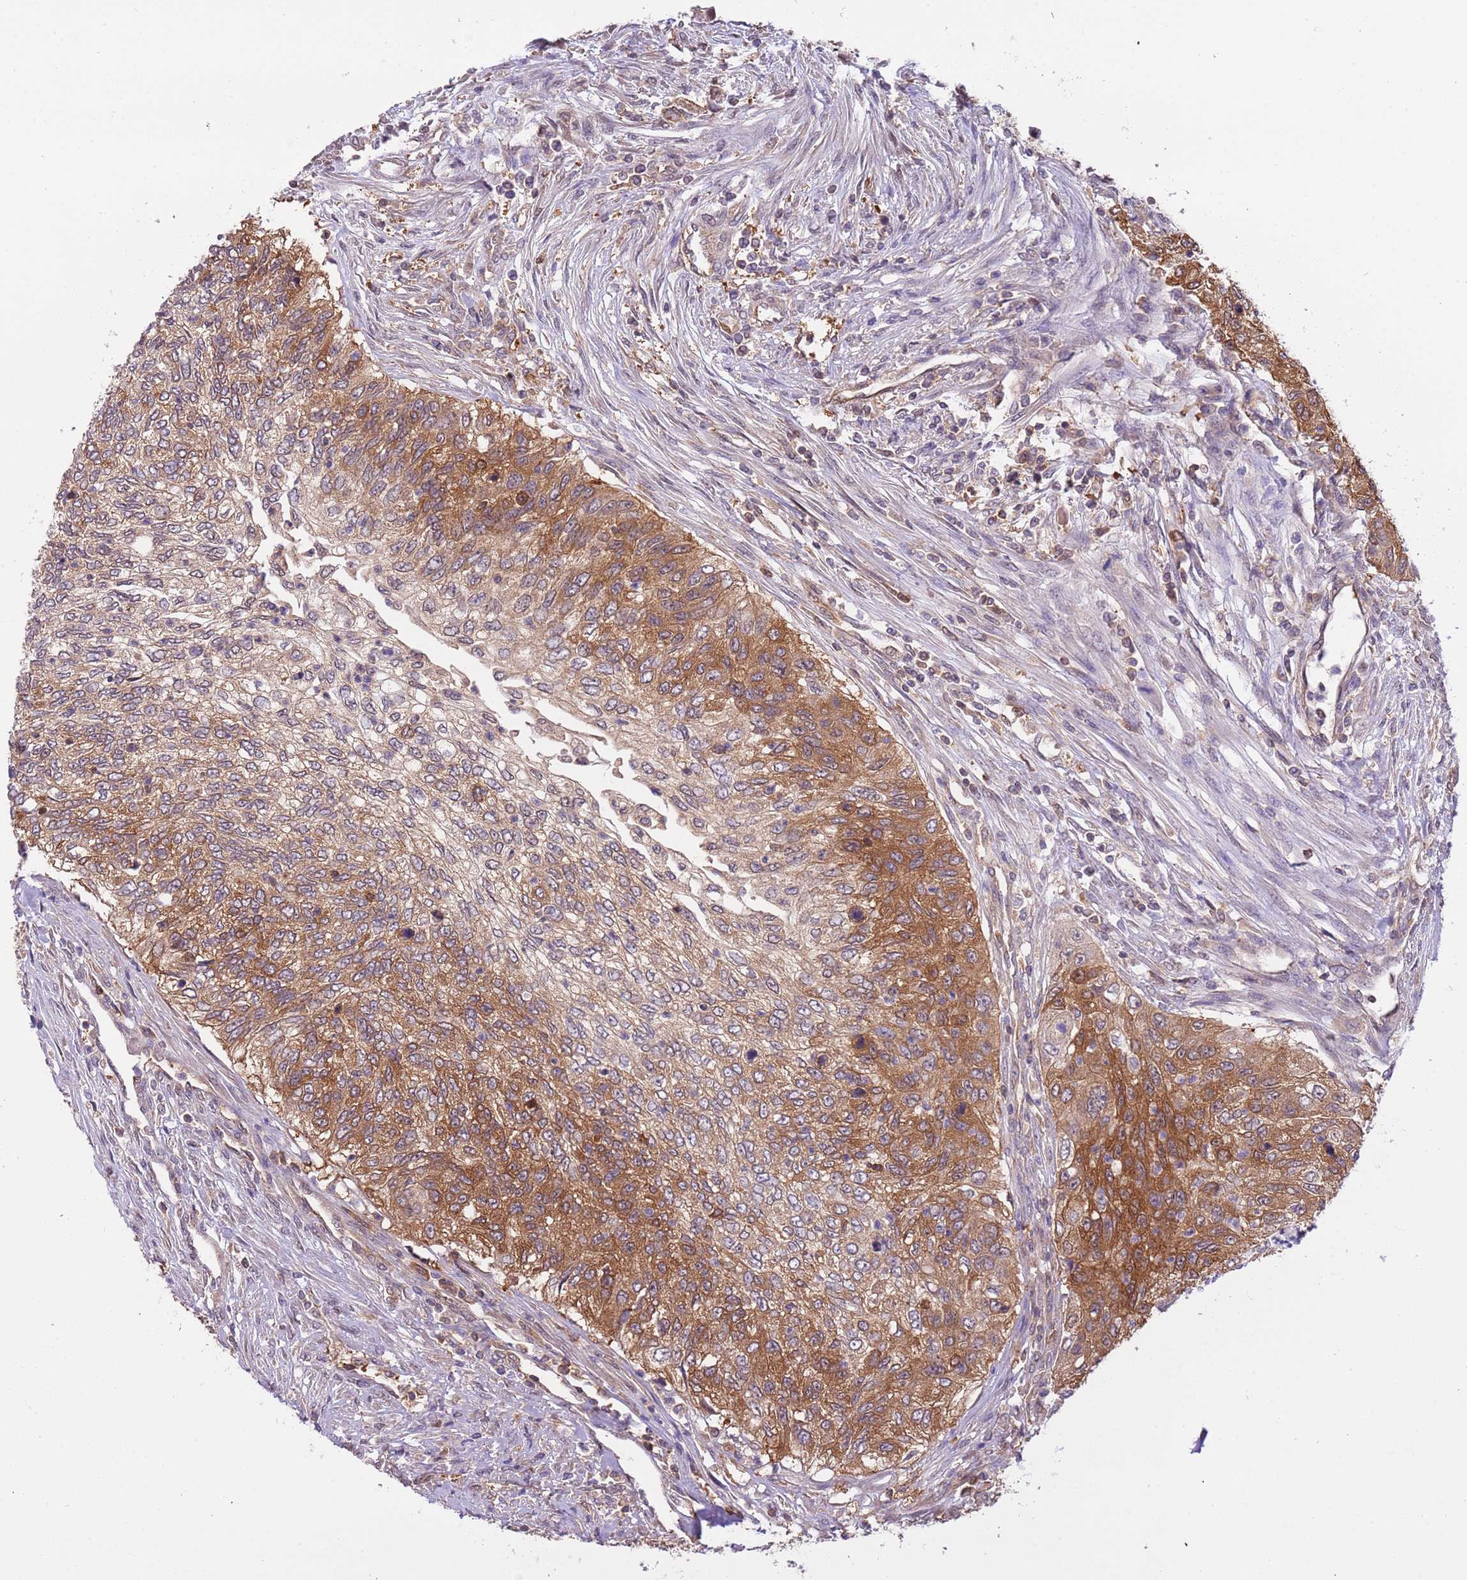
{"staining": {"intensity": "strong", "quantity": ">75%", "location": "cytoplasmic/membranous"}, "tissue": "urothelial cancer", "cell_type": "Tumor cells", "image_type": "cancer", "snomed": [{"axis": "morphology", "description": "Urothelial carcinoma, High grade"}, {"axis": "topography", "description": "Urinary bladder"}], "caption": "Approximately >75% of tumor cells in urothelial cancer exhibit strong cytoplasmic/membranous protein positivity as visualized by brown immunohistochemical staining.", "gene": "STIP1", "patient": {"sex": "female", "age": 60}}